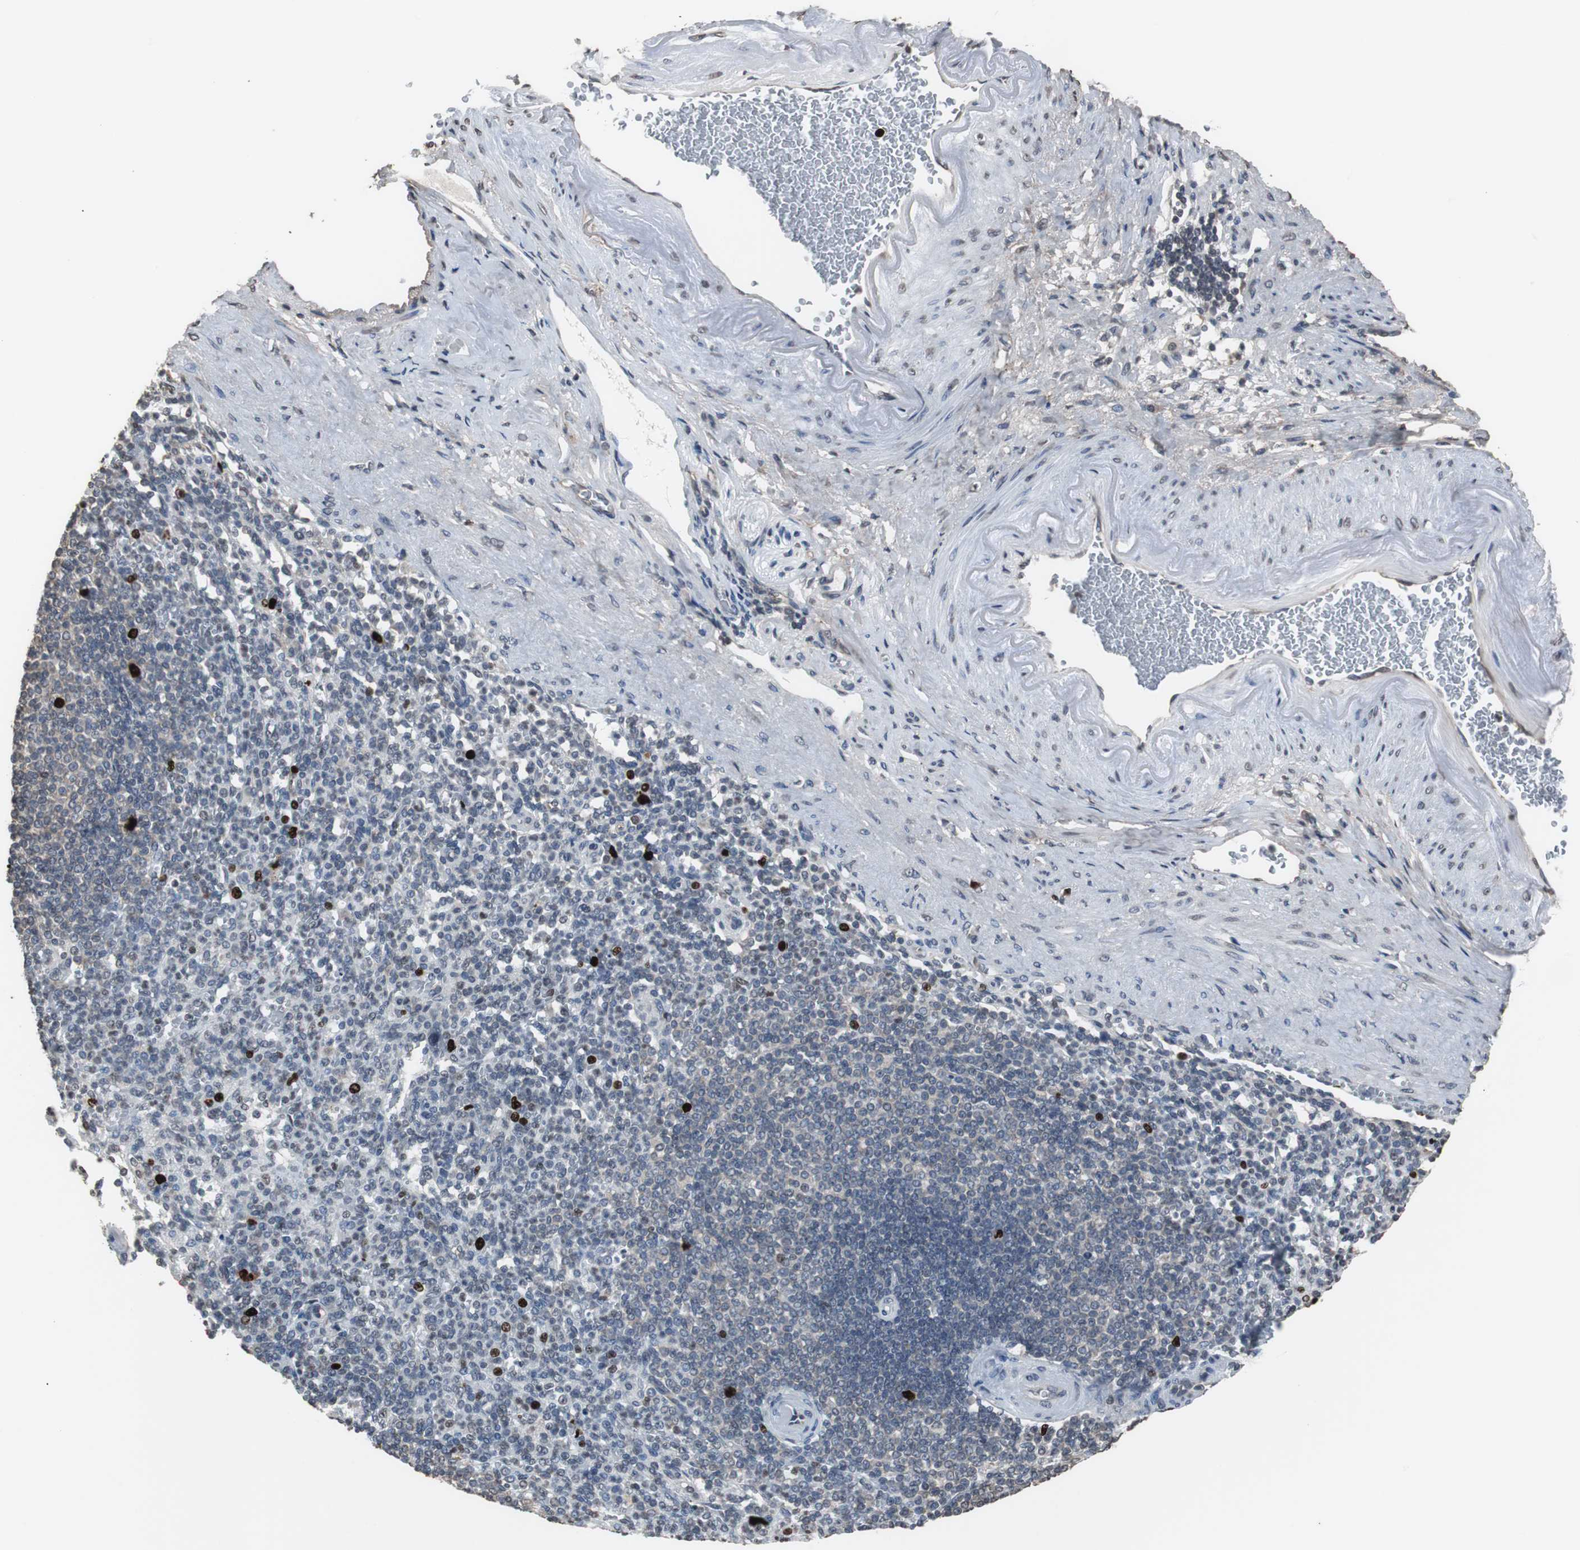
{"staining": {"intensity": "strong", "quantity": "<25%", "location": "nuclear"}, "tissue": "spleen", "cell_type": "Cells in red pulp", "image_type": "normal", "snomed": [{"axis": "morphology", "description": "Normal tissue, NOS"}, {"axis": "topography", "description": "Spleen"}], "caption": "Cells in red pulp demonstrate strong nuclear expression in about <25% of cells in normal spleen.", "gene": "TOP2A", "patient": {"sex": "female", "age": 74}}